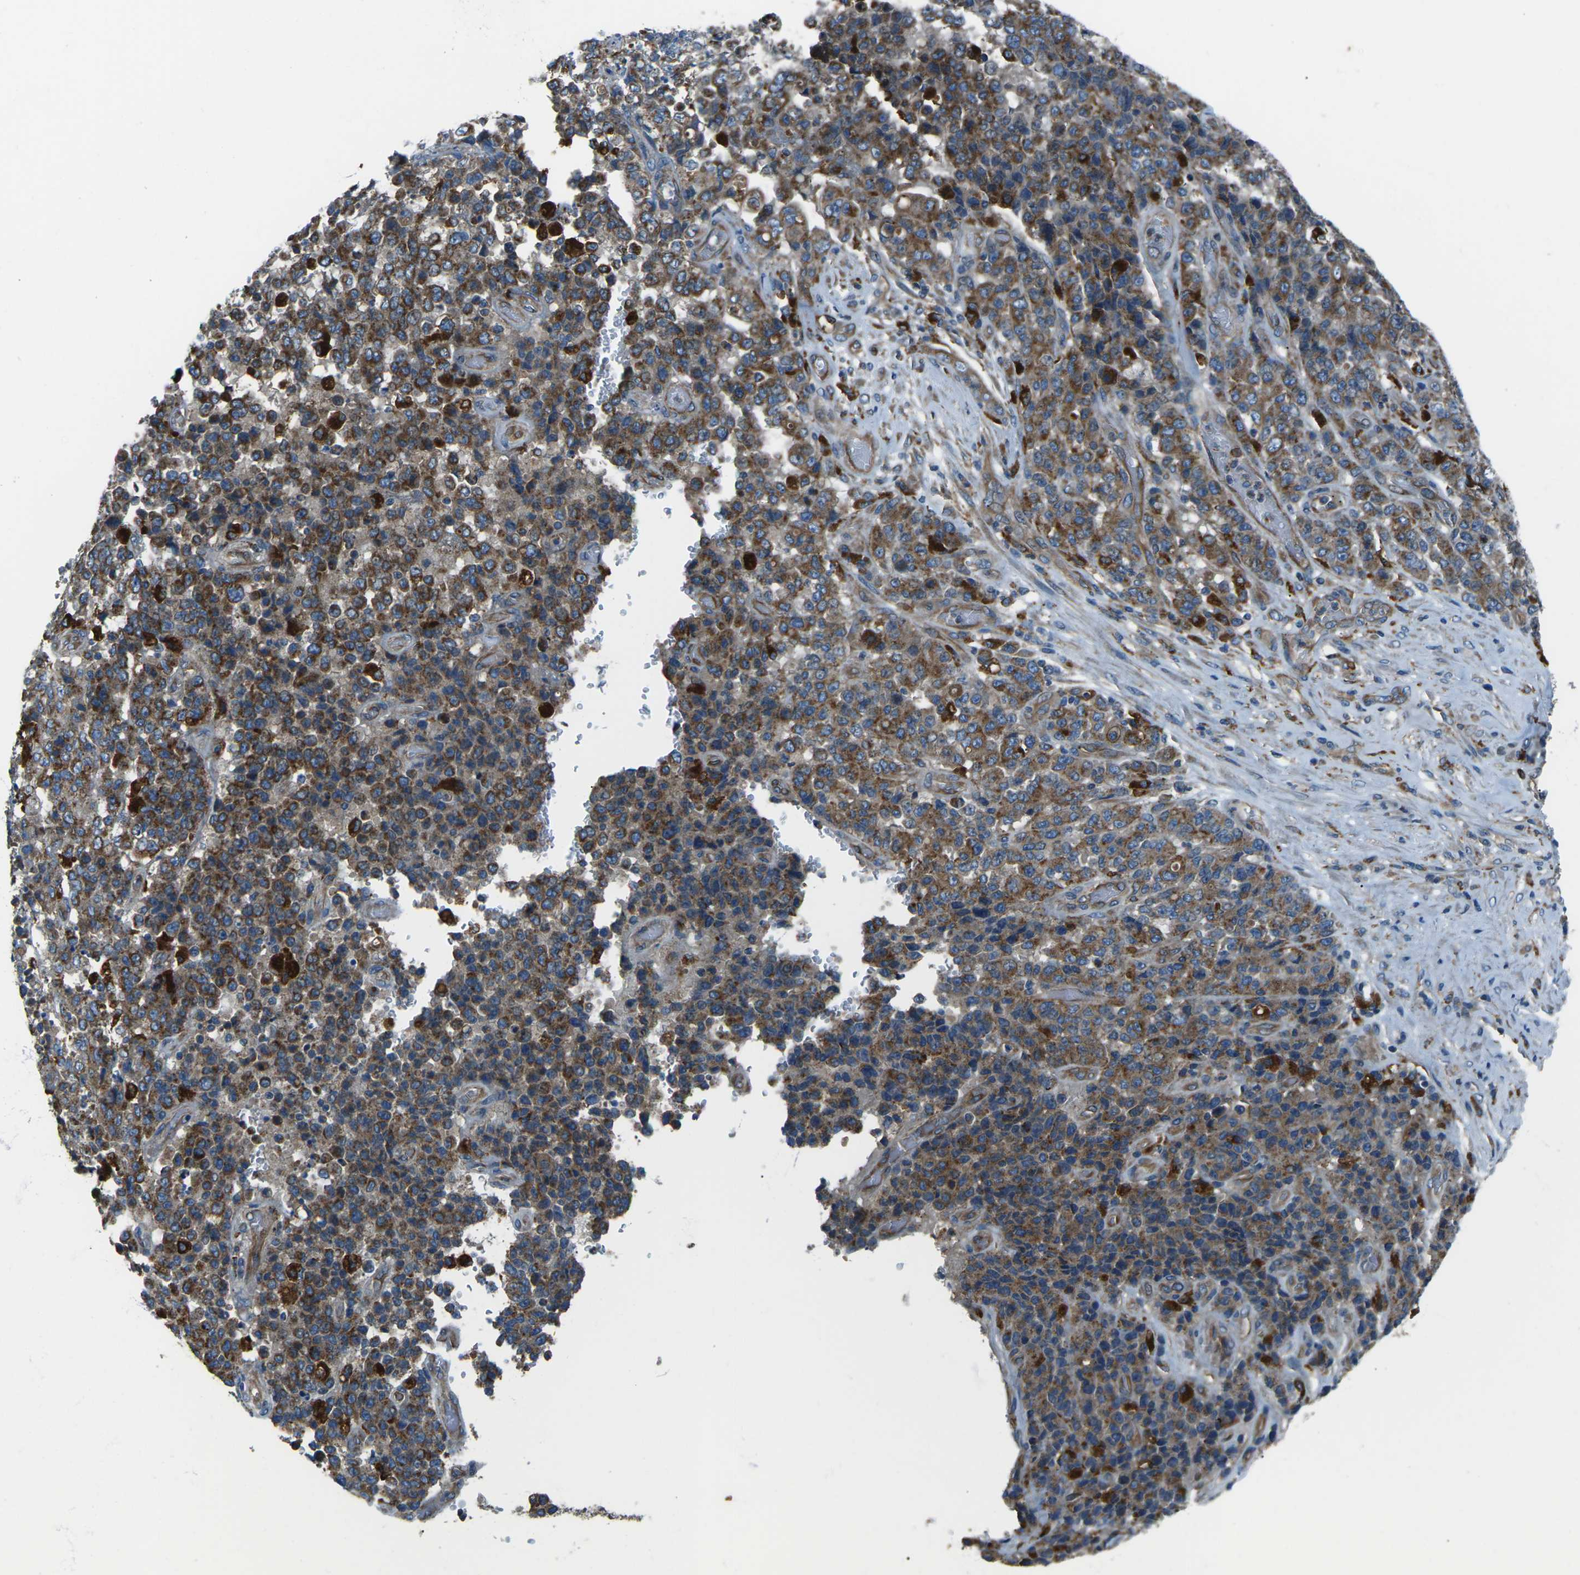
{"staining": {"intensity": "strong", "quantity": ">75%", "location": "cytoplasmic/membranous"}, "tissue": "stomach cancer", "cell_type": "Tumor cells", "image_type": "cancer", "snomed": [{"axis": "morphology", "description": "Adenocarcinoma, NOS"}, {"axis": "topography", "description": "Stomach"}], "caption": "Human adenocarcinoma (stomach) stained for a protein (brown) reveals strong cytoplasmic/membranous positive expression in approximately >75% of tumor cells.", "gene": "CDK17", "patient": {"sex": "female", "age": 73}}